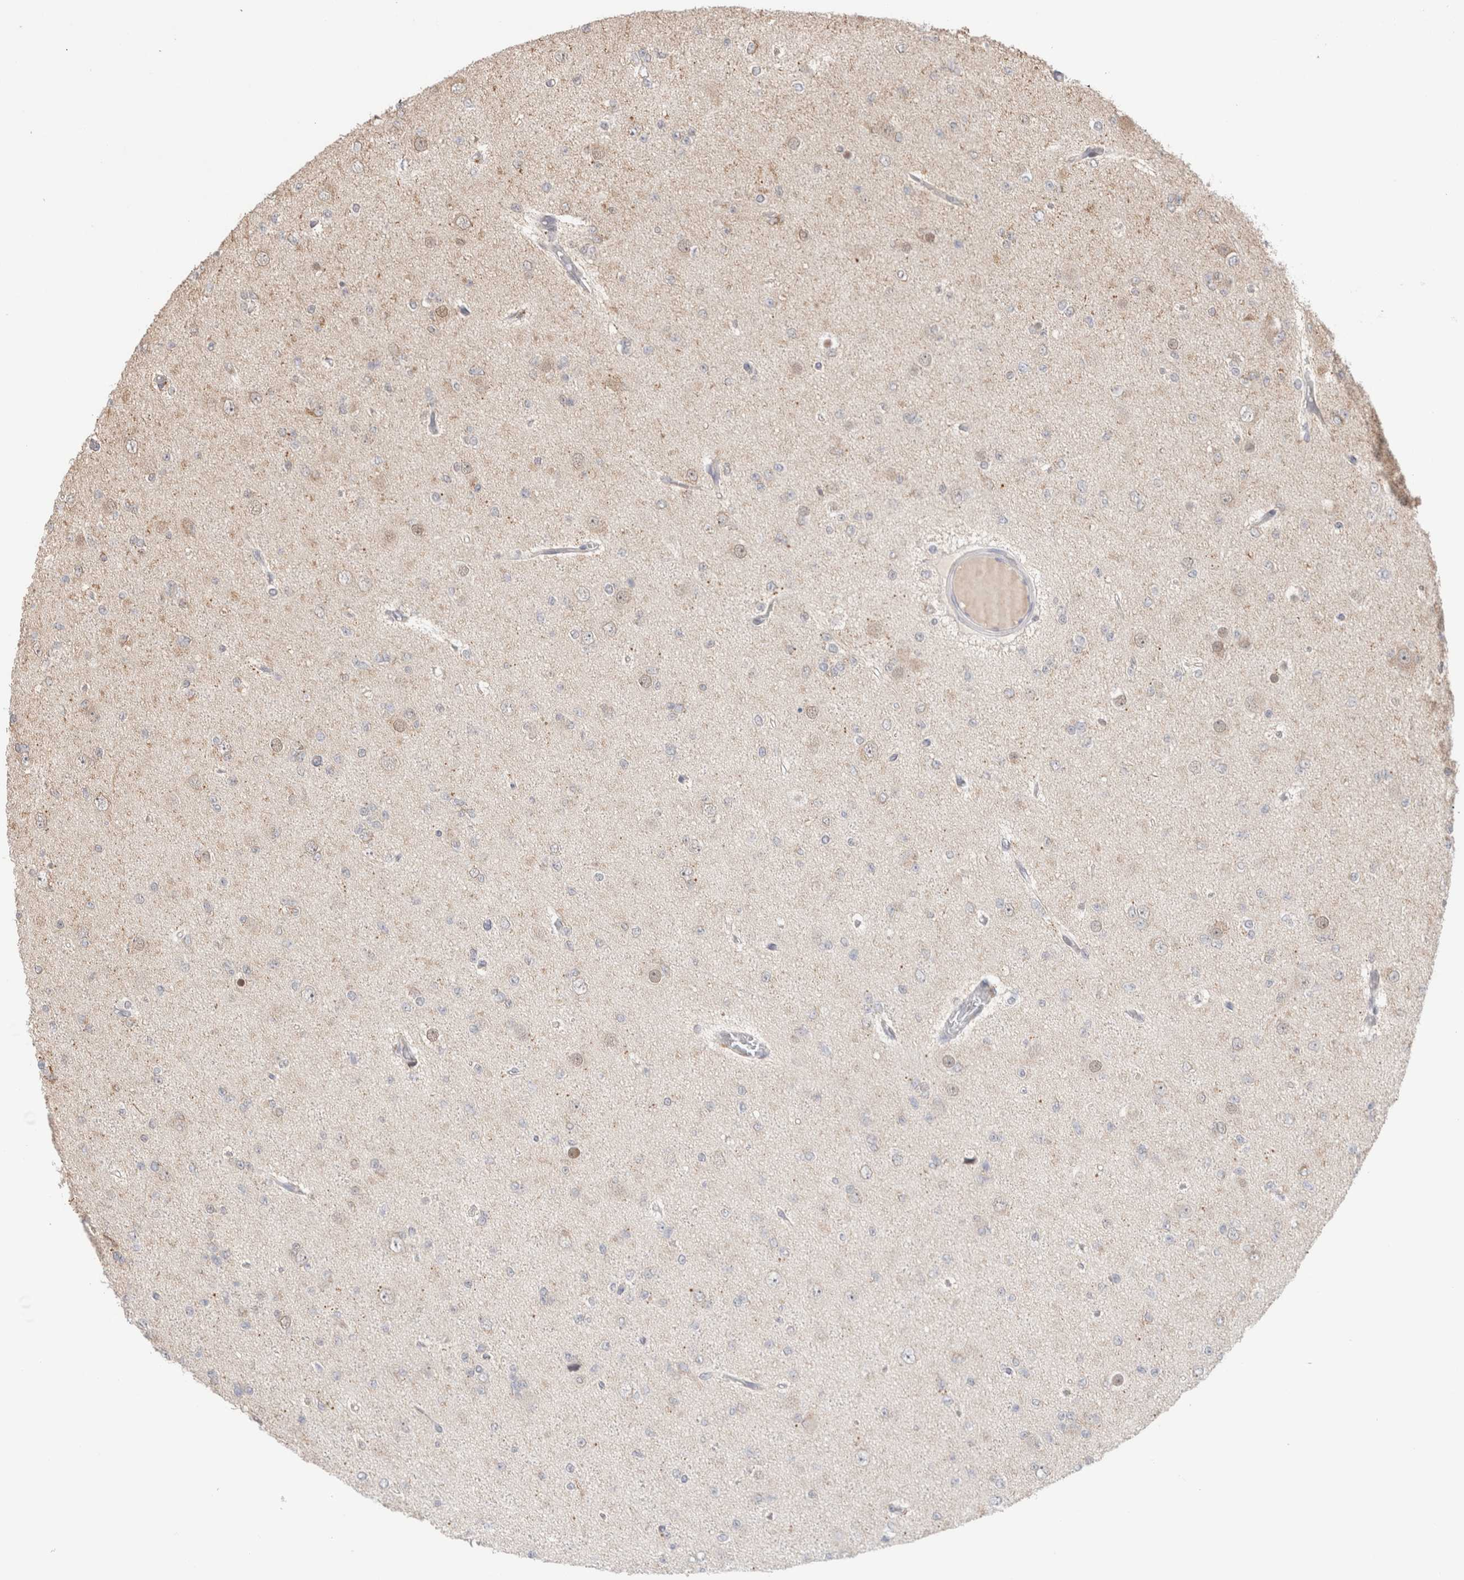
{"staining": {"intensity": "weak", "quantity": "<25%", "location": "nuclear"}, "tissue": "glioma", "cell_type": "Tumor cells", "image_type": "cancer", "snomed": [{"axis": "morphology", "description": "Glioma, malignant, Low grade"}, {"axis": "topography", "description": "Brain"}], "caption": "Tumor cells are negative for brown protein staining in malignant glioma (low-grade).", "gene": "SYDE2", "patient": {"sex": "female", "age": 22}}